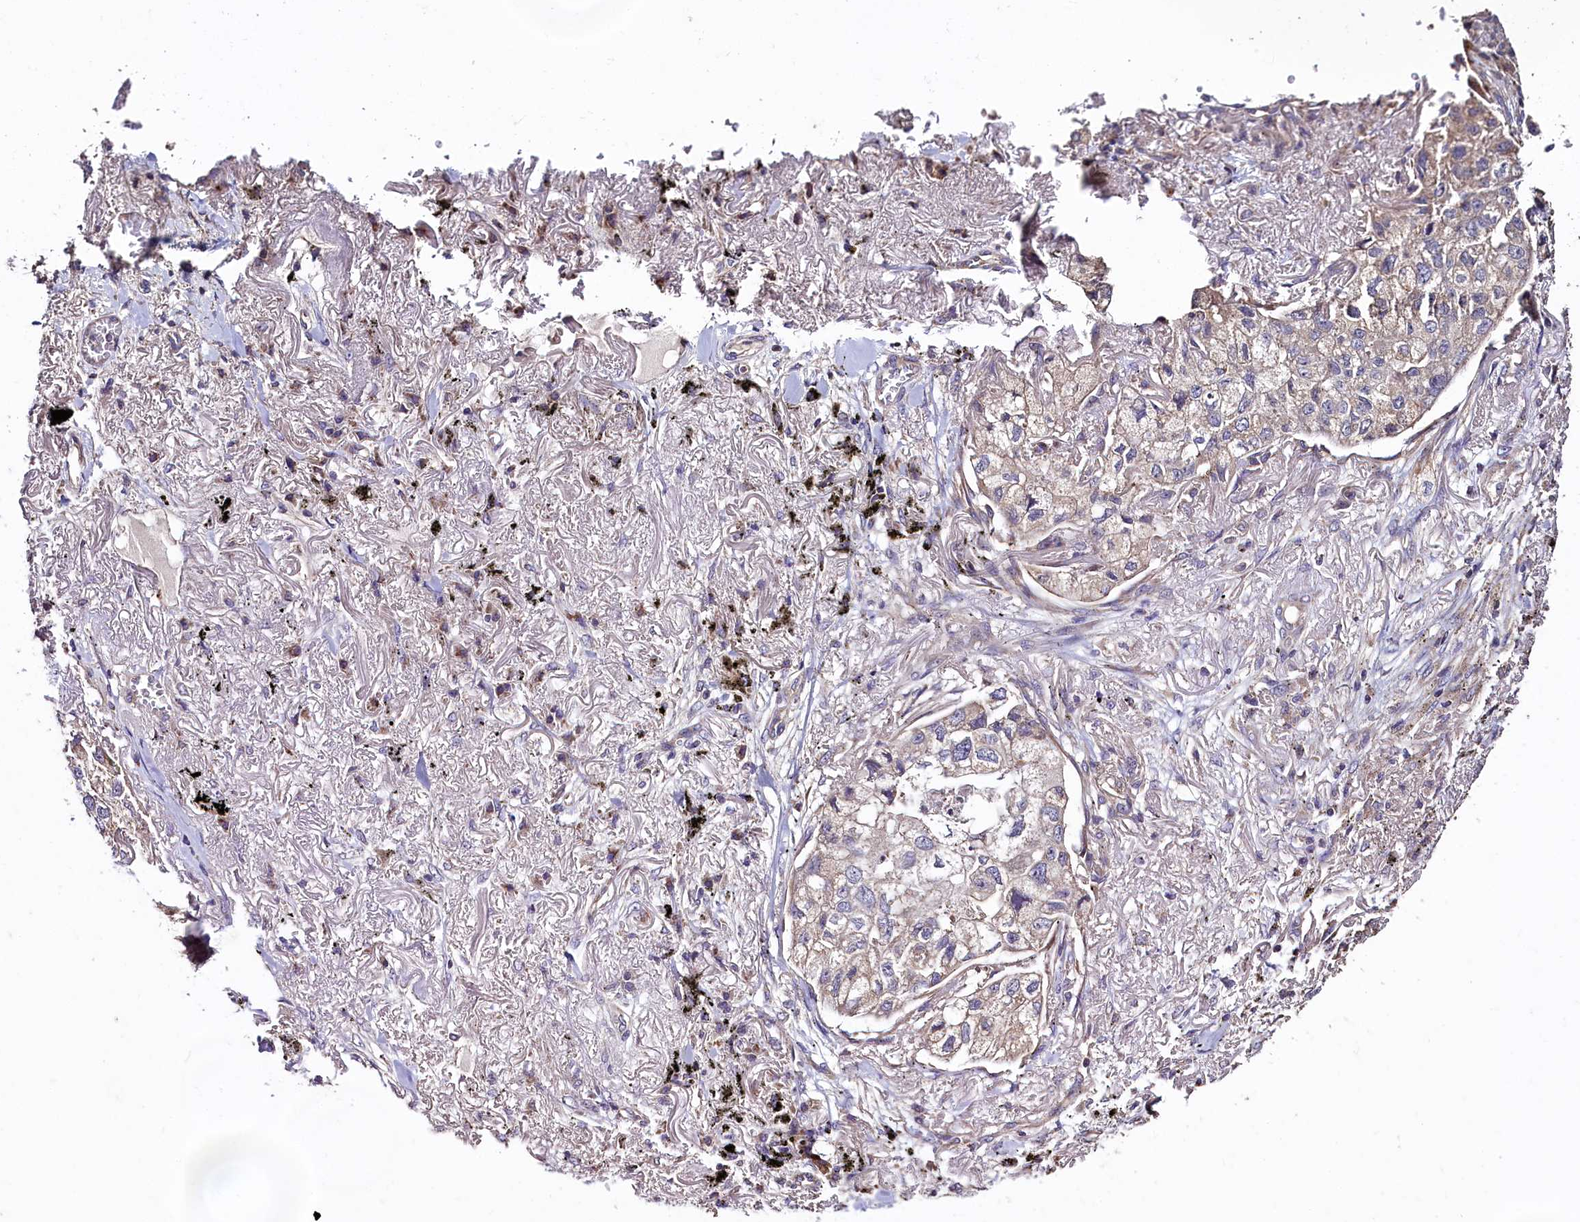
{"staining": {"intensity": "weak", "quantity": ">75%", "location": "cytoplasmic/membranous"}, "tissue": "lung cancer", "cell_type": "Tumor cells", "image_type": "cancer", "snomed": [{"axis": "morphology", "description": "Adenocarcinoma, NOS"}, {"axis": "topography", "description": "Lung"}], "caption": "Immunohistochemistry (DAB) staining of human lung cancer reveals weak cytoplasmic/membranous protein positivity in about >75% of tumor cells.", "gene": "COQ9", "patient": {"sex": "male", "age": 65}}